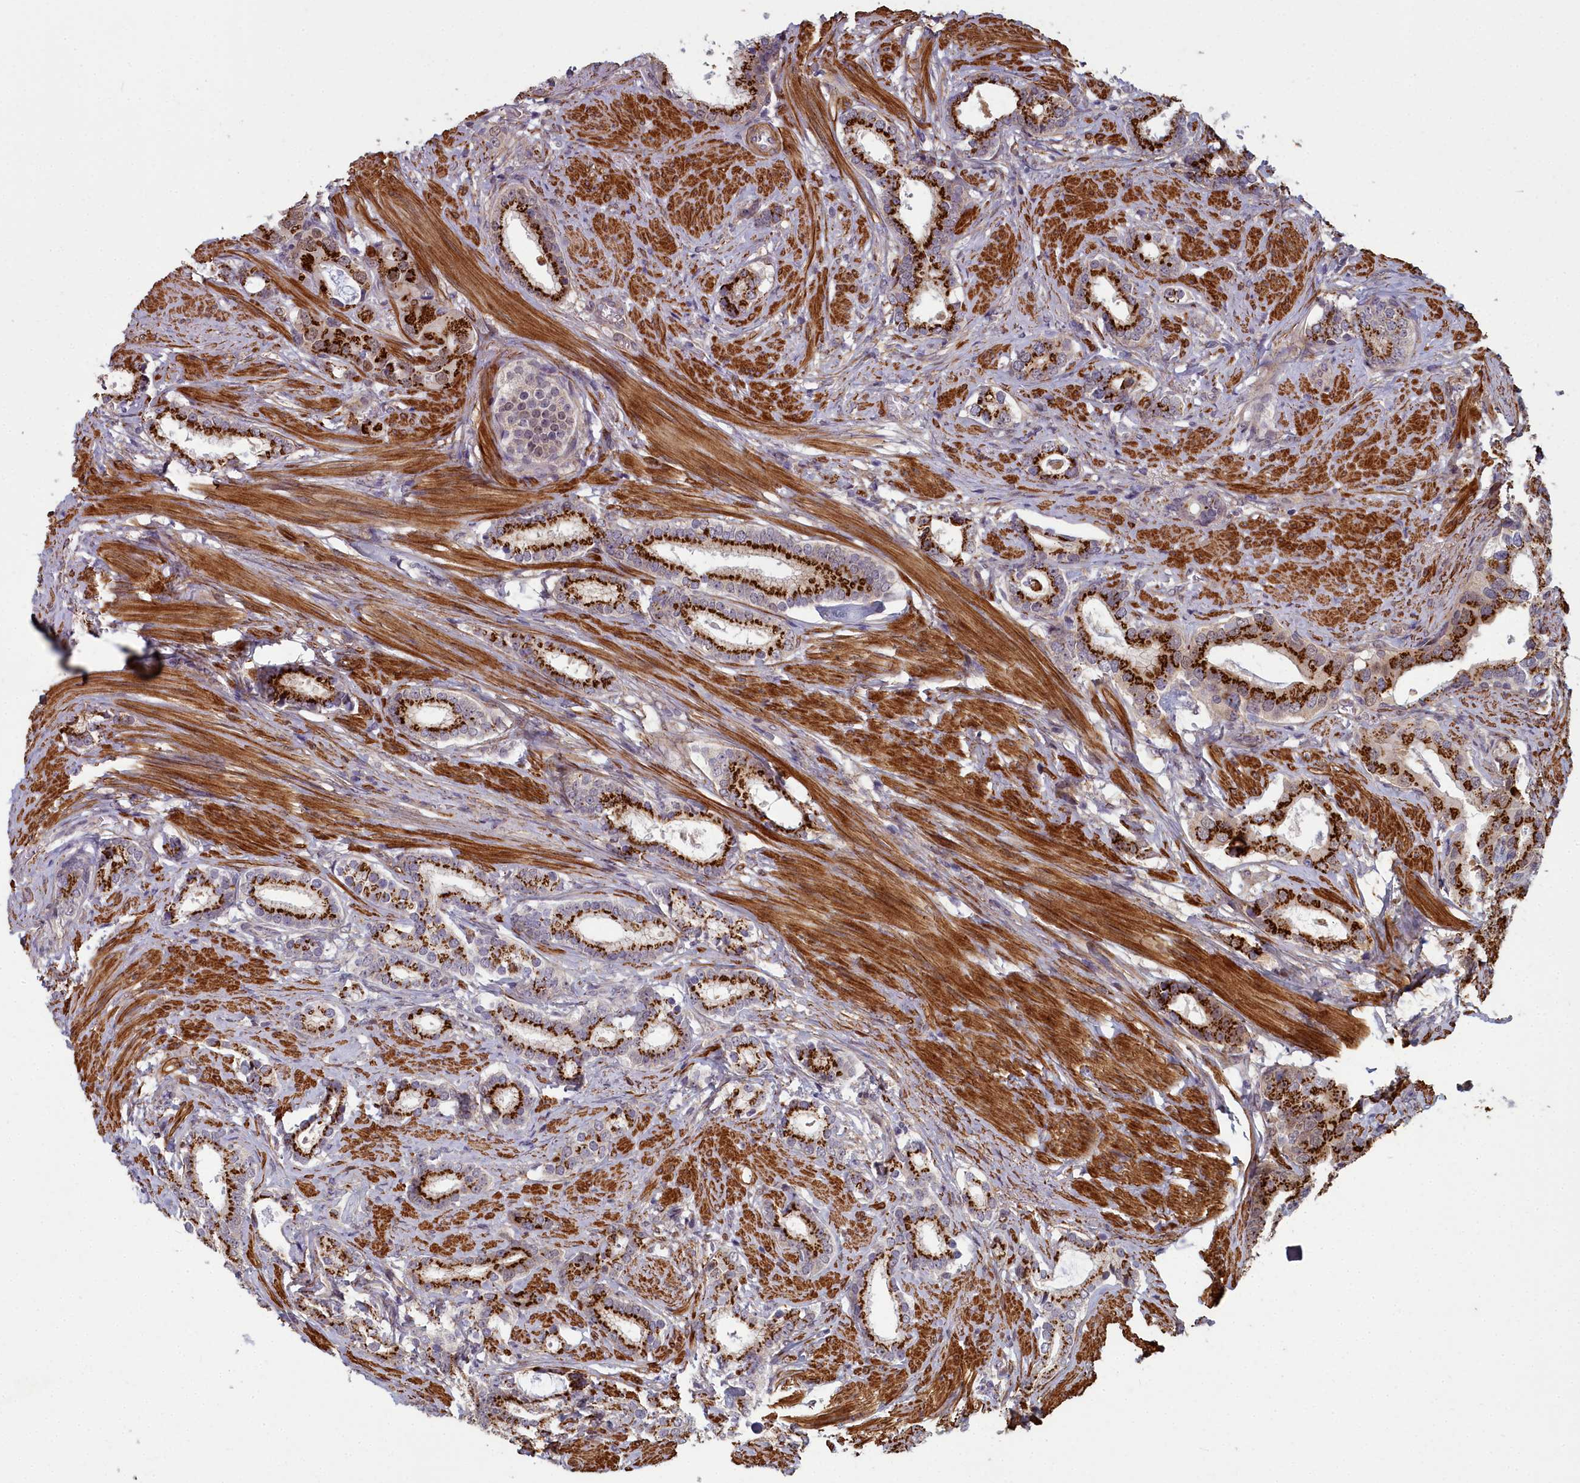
{"staining": {"intensity": "strong", "quantity": ">75%", "location": "cytoplasmic/membranous"}, "tissue": "prostate cancer", "cell_type": "Tumor cells", "image_type": "cancer", "snomed": [{"axis": "morphology", "description": "Adenocarcinoma, Low grade"}, {"axis": "topography", "description": "Prostate"}], "caption": "The immunohistochemical stain highlights strong cytoplasmic/membranous expression in tumor cells of prostate cancer (adenocarcinoma (low-grade)) tissue. (Stains: DAB (3,3'-diaminobenzidine) in brown, nuclei in blue, Microscopy: brightfield microscopy at high magnification).", "gene": "ZNF626", "patient": {"sex": "male", "age": 71}}